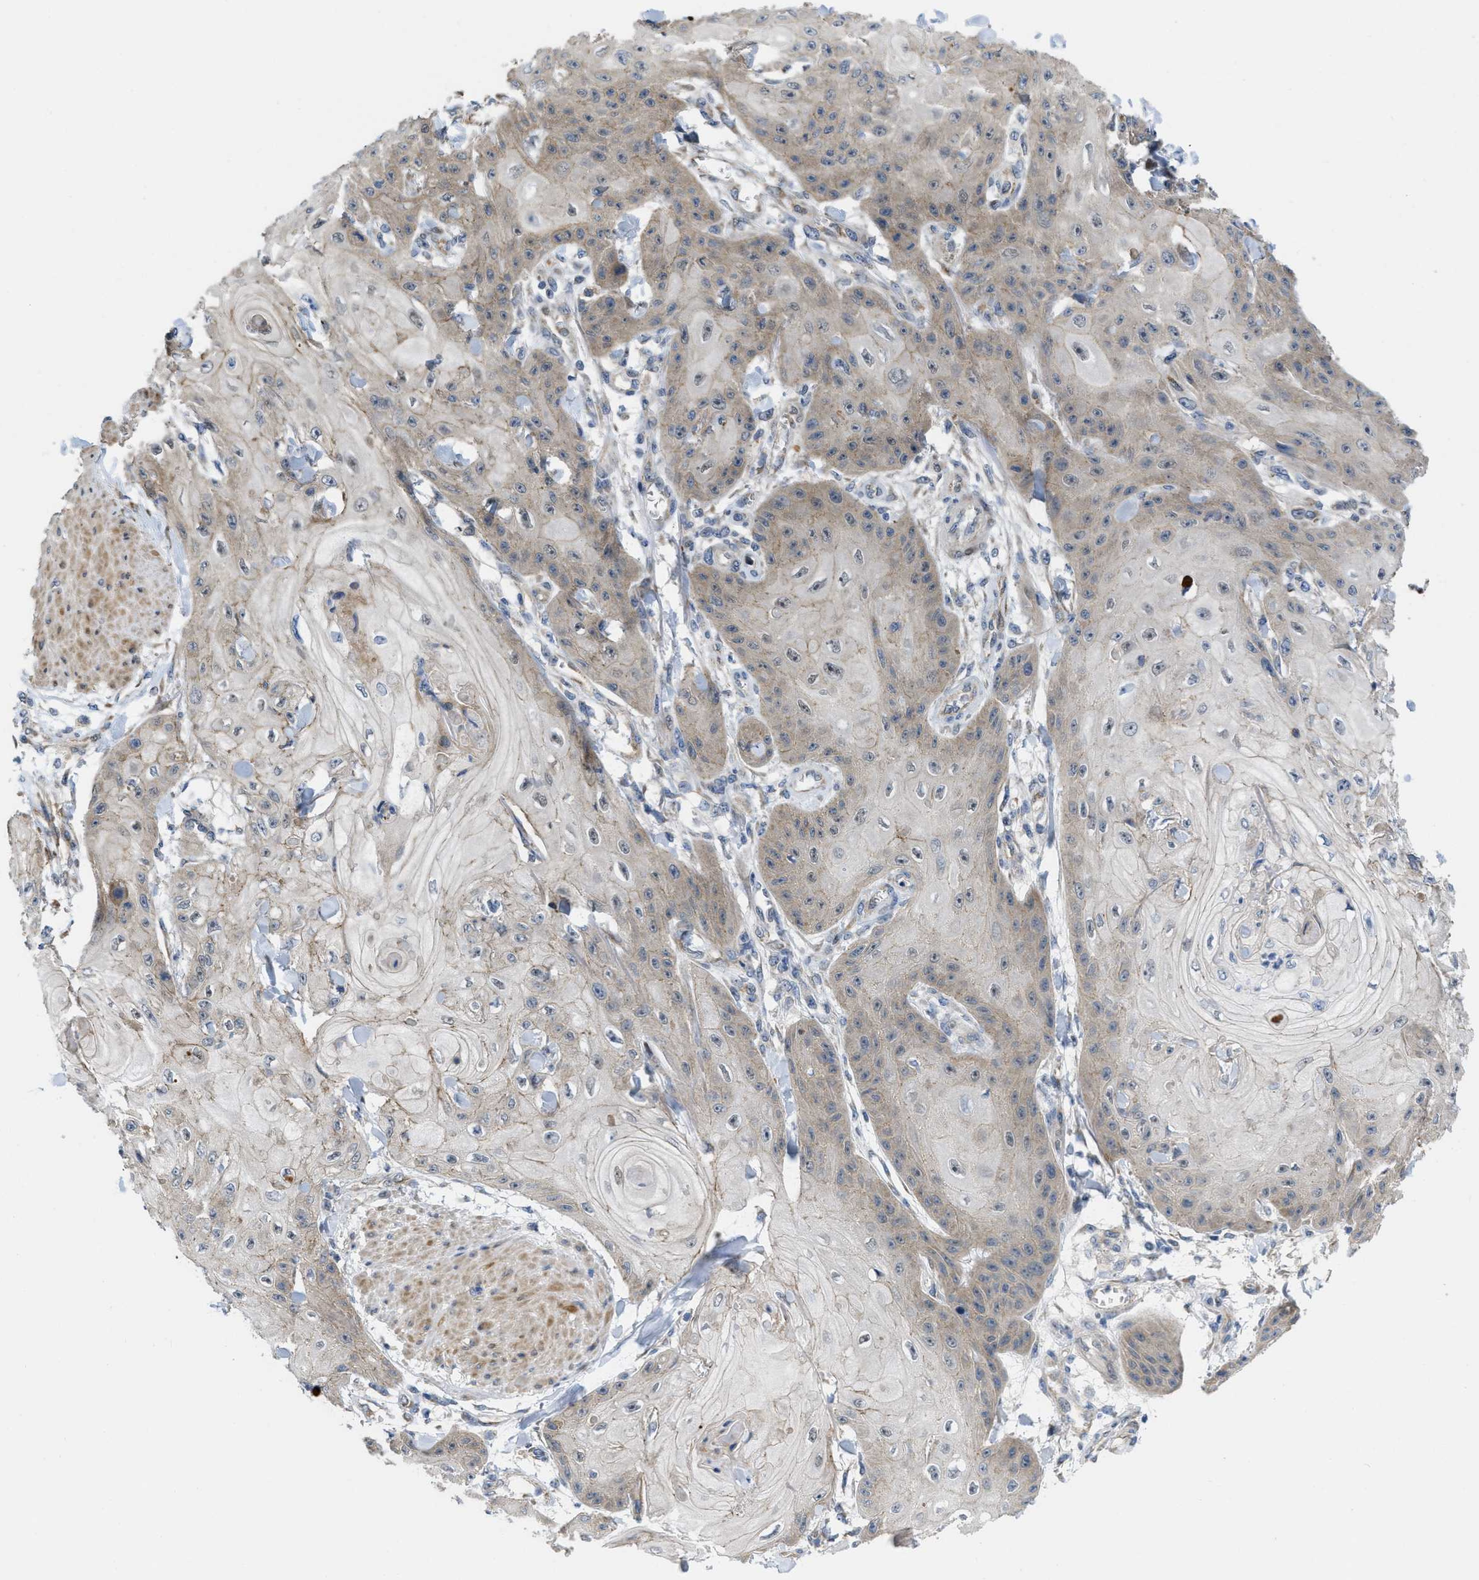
{"staining": {"intensity": "weak", "quantity": "<25%", "location": "cytoplasmic/membranous"}, "tissue": "skin cancer", "cell_type": "Tumor cells", "image_type": "cancer", "snomed": [{"axis": "morphology", "description": "Squamous cell carcinoma, NOS"}, {"axis": "topography", "description": "Skin"}], "caption": "An immunohistochemistry (IHC) micrograph of skin cancer is shown. There is no staining in tumor cells of skin cancer. Nuclei are stained in blue.", "gene": "CDPF1", "patient": {"sex": "male", "age": 74}}